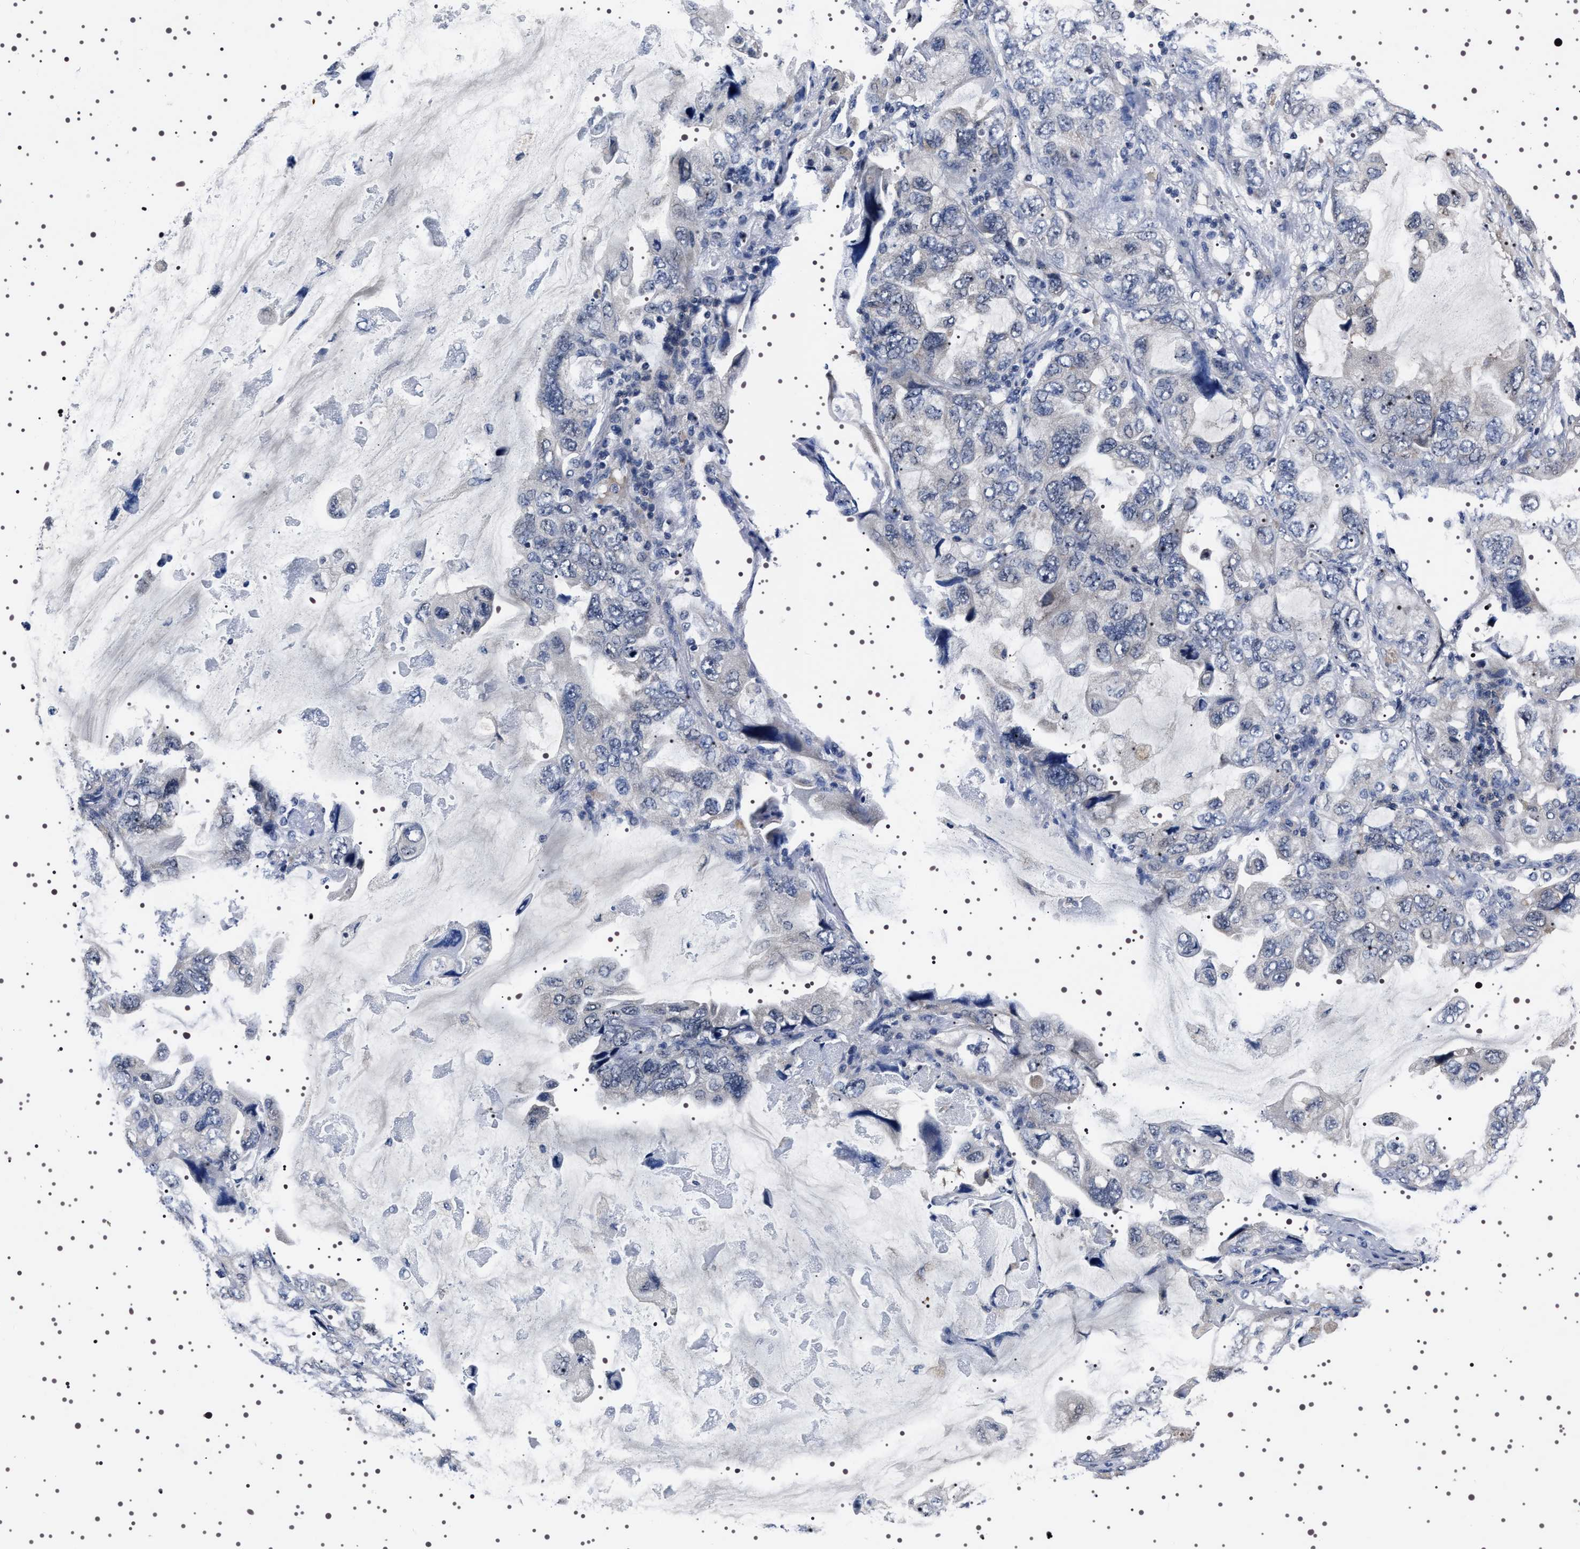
{"staining": {"intensity": "negative", "quantity": "none", "location": "none"}, "tissue": "lung cancer", "cell_type": "Tumor cells", "image_type": "cancer", "snomed": [{"axis": "morphology", "description": "Squamous cell carcinoma, NOS"}, {"axis": "topography", "description": "Lung"}], "caption": "Tumor cells are negative for brown protein staining in lung cancer (squamous cell carcinoma).", "gene": "TARBP1", "patient": {"sex": "female", "age": 73}}